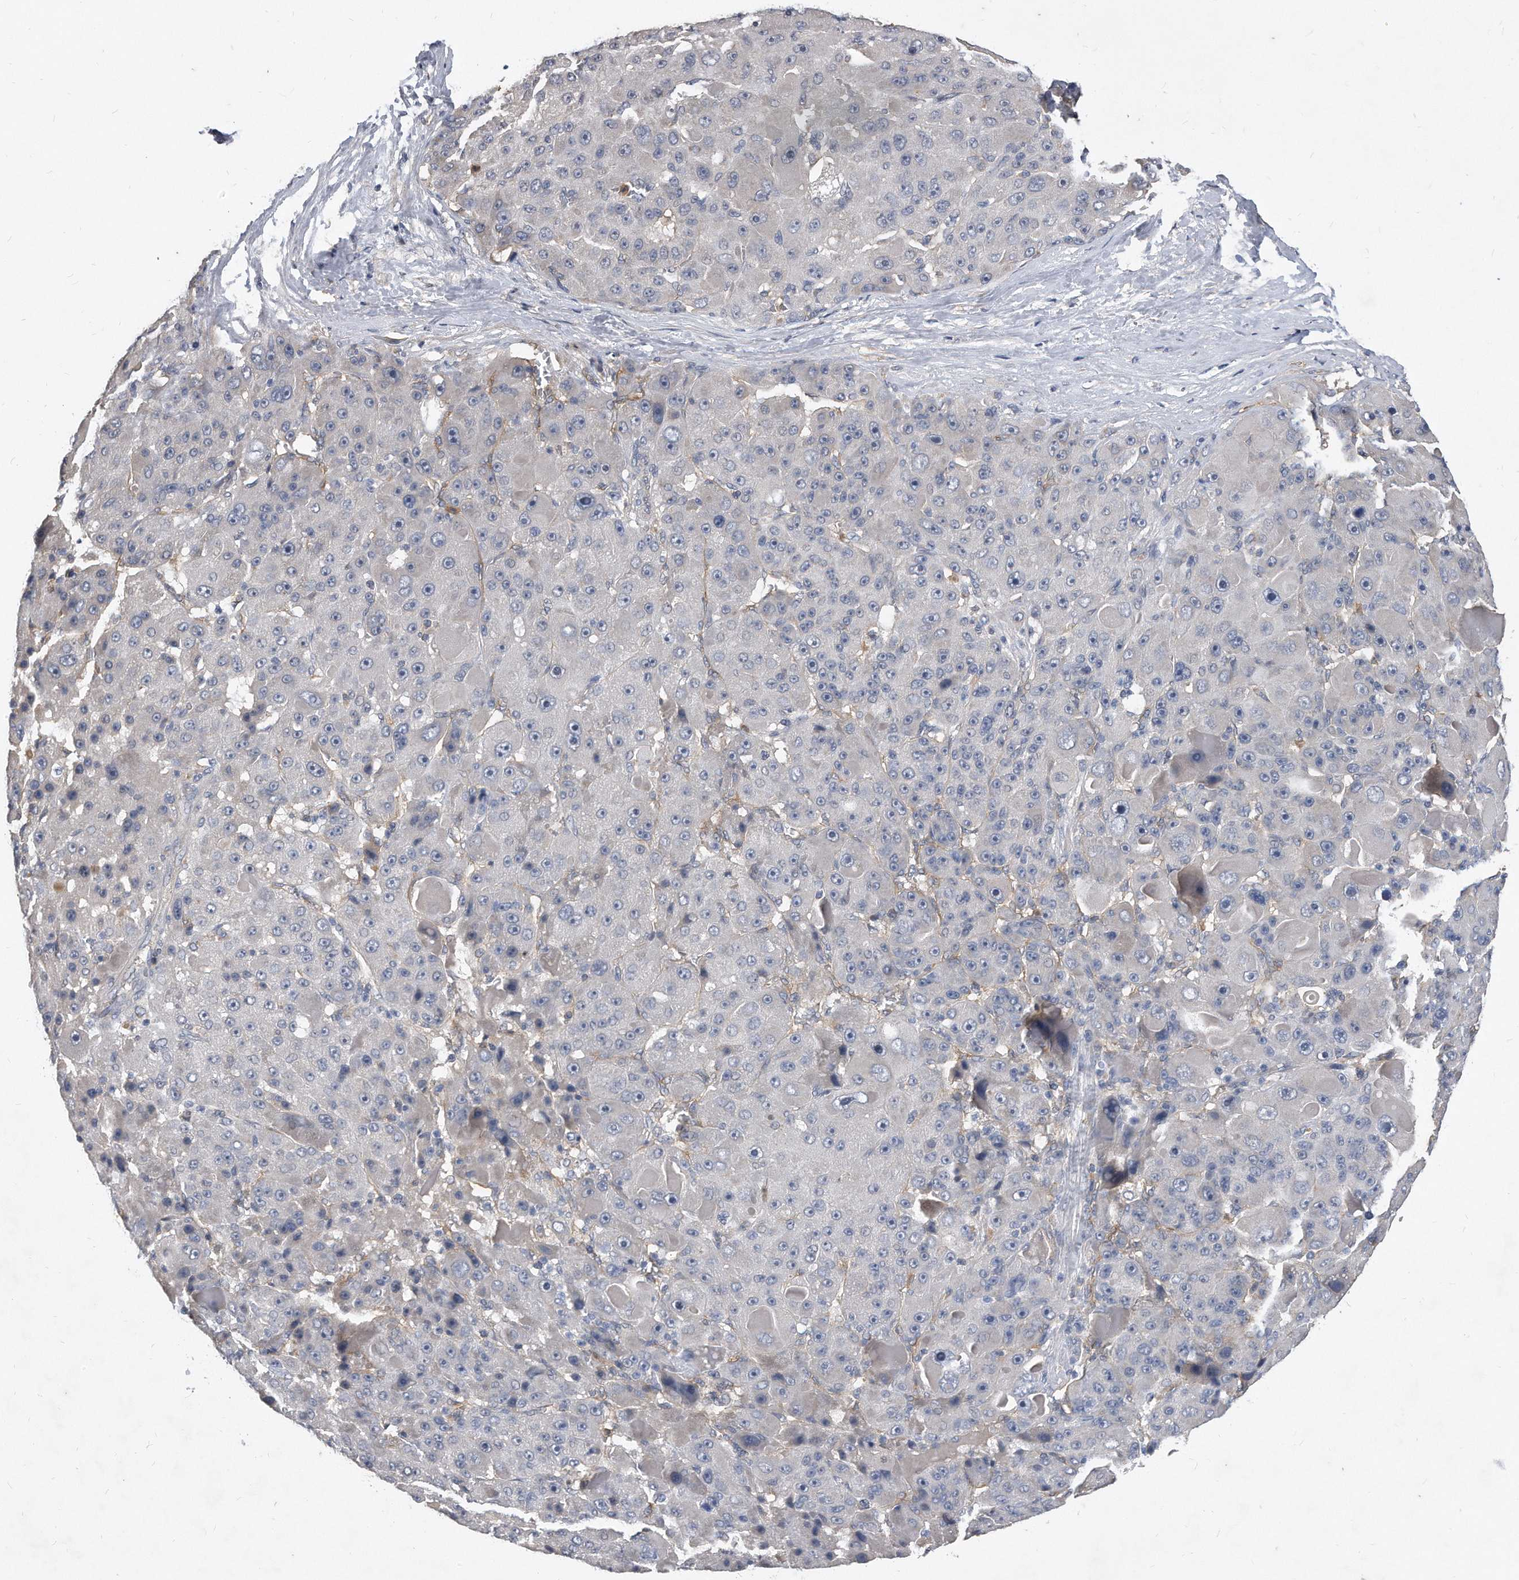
{"staining": {"intensity": "negative", "quantity": "none", "location": "none"}, "tissue": "liver cancer", "cell_type": "Tumor cells", "image_type": "cancer", "snomed": [{"axis": "morphology", "description": "Carcinoma, Hepatocellular, NOS"}, {"axis": "topography", "description": "Liver"}], "caption": "Immunohistochemistry (IHC) histopathology image of human liver cancer (hepatocellular carcinoma) stained for a protein (brown), which displays no staining in tumor cells. (Stains: DAB immunohistochemistry (IHC) with hematoxylin counter stain, Microscopy: brightfield microscopy at high magnification).", "gene": "HOMER3", "patient": {"sex": "male", "age": 76}}